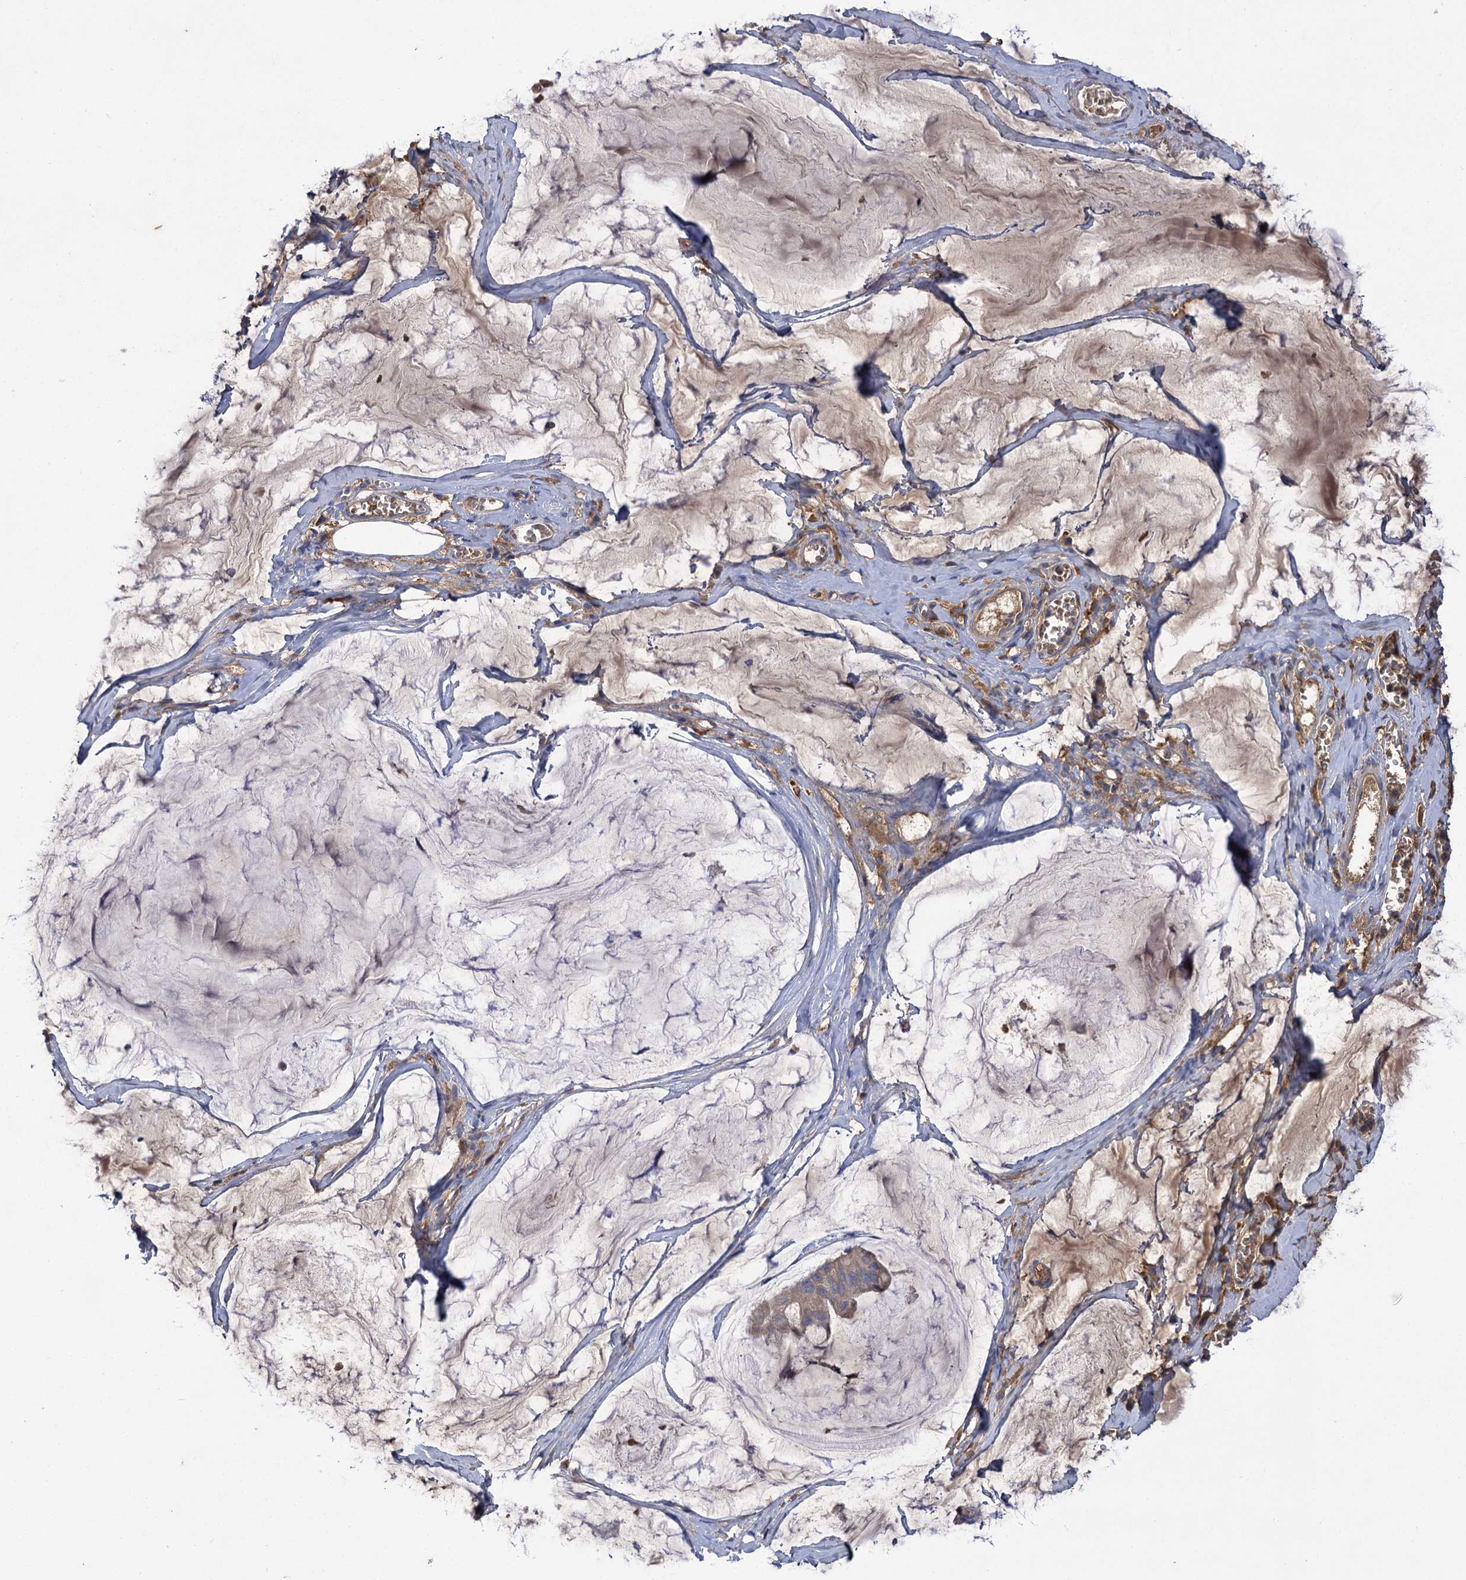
{"staining": {"intensity": "negative", "quantity": "none", "location": "none"}, "tissue": "ovarian cancer", "cell_type": "Tumor cells", "image_type": "cancer", "snomed": [{"axis": "morphology", "description": "Cystadenocarcinoma, mucinous, NOS"}, {"axis": "topography", "description": "Ovary"}], "caption": "Protein analysis of mucinous cystadenocarcinoma (ovarian) shows no significant expression in tumor cells.", "gene": "USP50", "patient": {"sex": "female", "age": 73}}